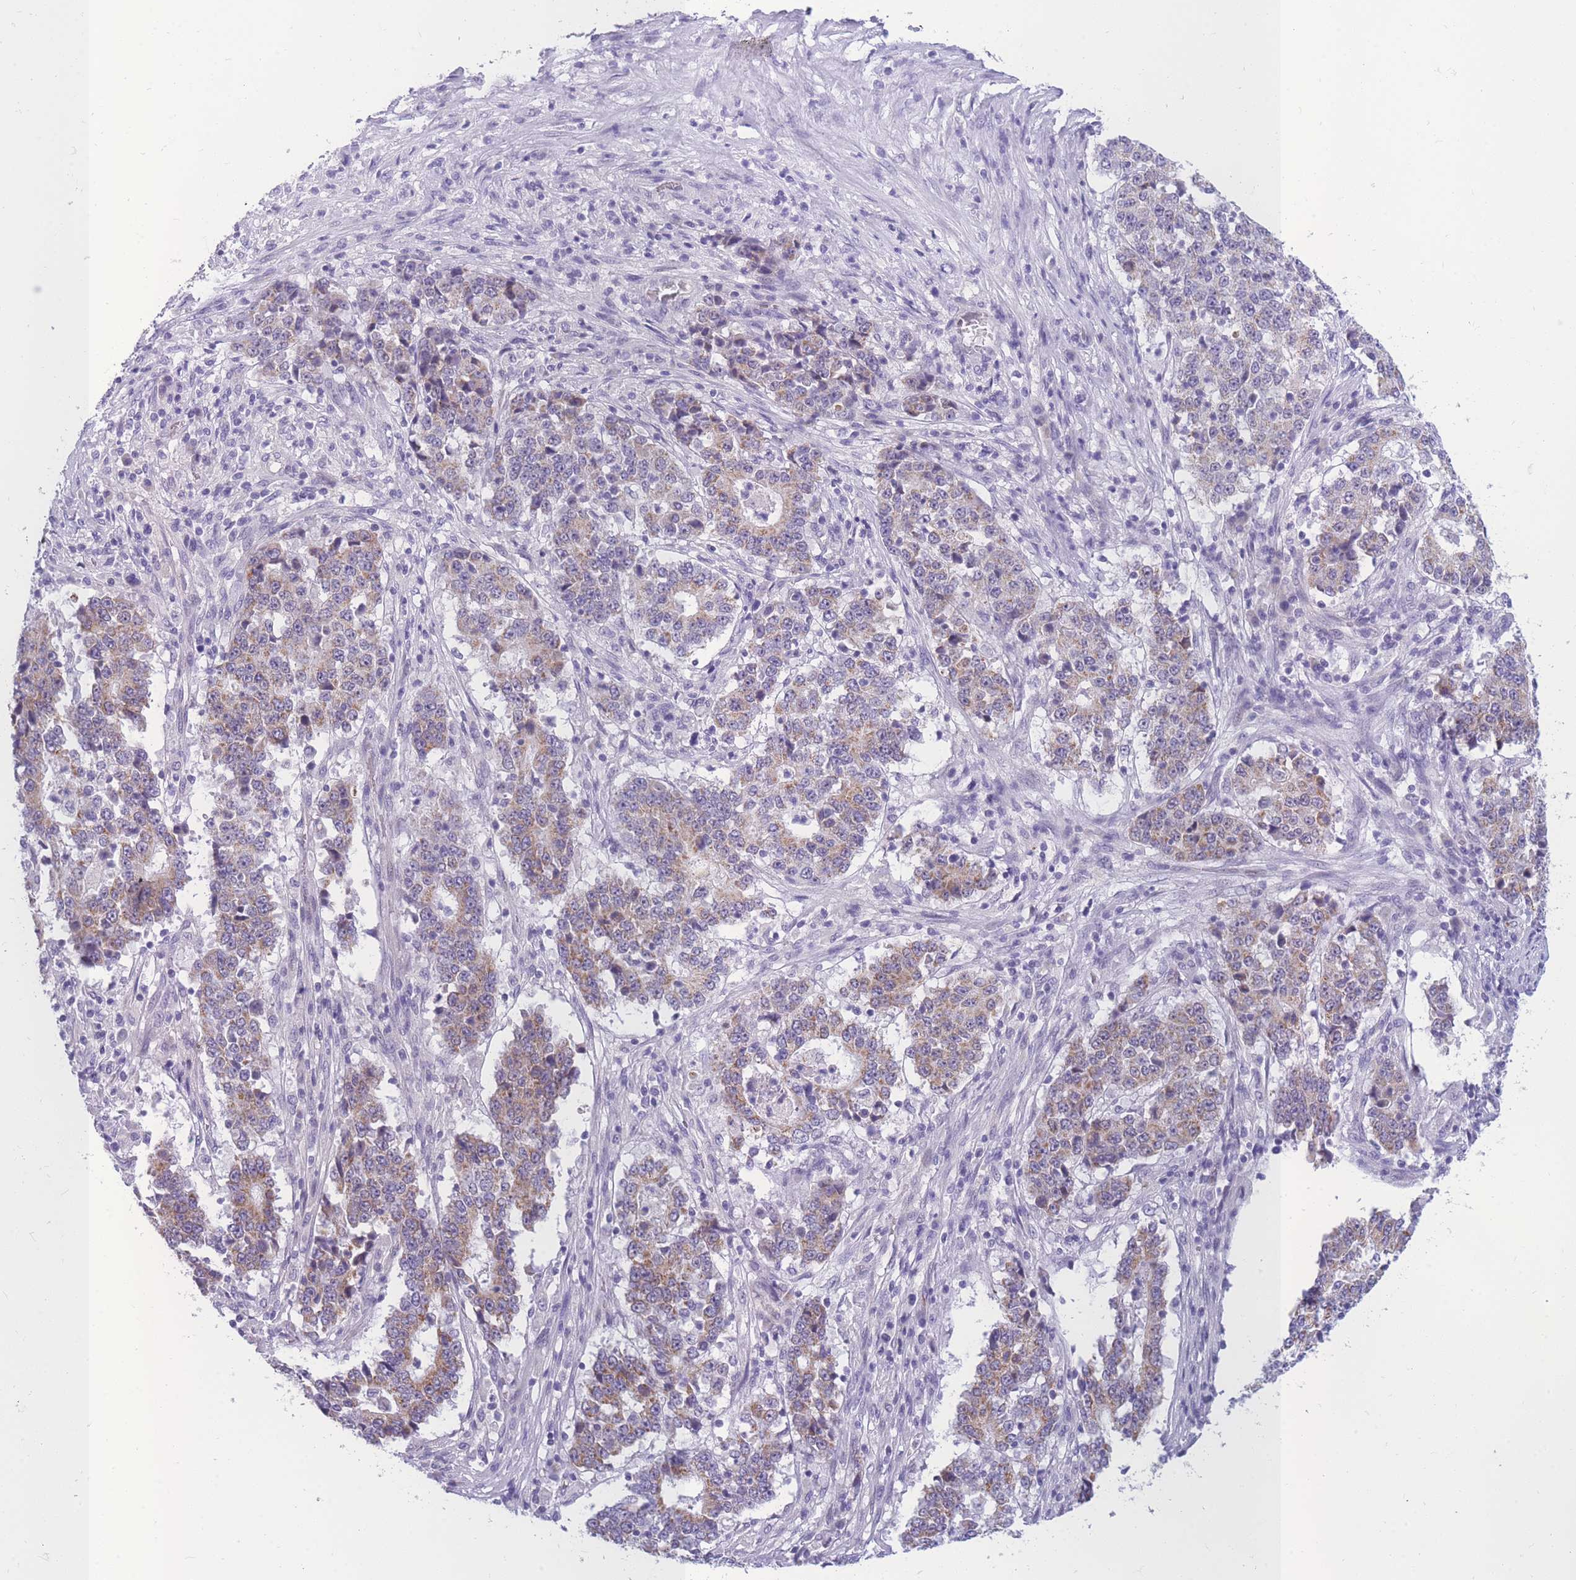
{"staining": {"intensity": "weak", "quantity": "25%-75%", "location": "cytoplasmic/membranous"}, "tissue": "stomach cancer", "cell_type": "Tumor cells", "image_type": "cancer", "snomed": [{"axis": "morphology", "description": "Adenocarcinoma, NOS"}, {"axis": "topography", "description": "Stomach"}], "caption": "Tumor cells show low levels of weak cytoplasmic/membranous staining in about 25%-75% of cells in stomach cancer (adenocarcinoma). The staining is performed using DAB brown chromogen to label protein expression. The nuclei are counter-stained blue using hematoxylin.", "gene": "DDX49", "patient": {"sex": "male", "age": 59}}